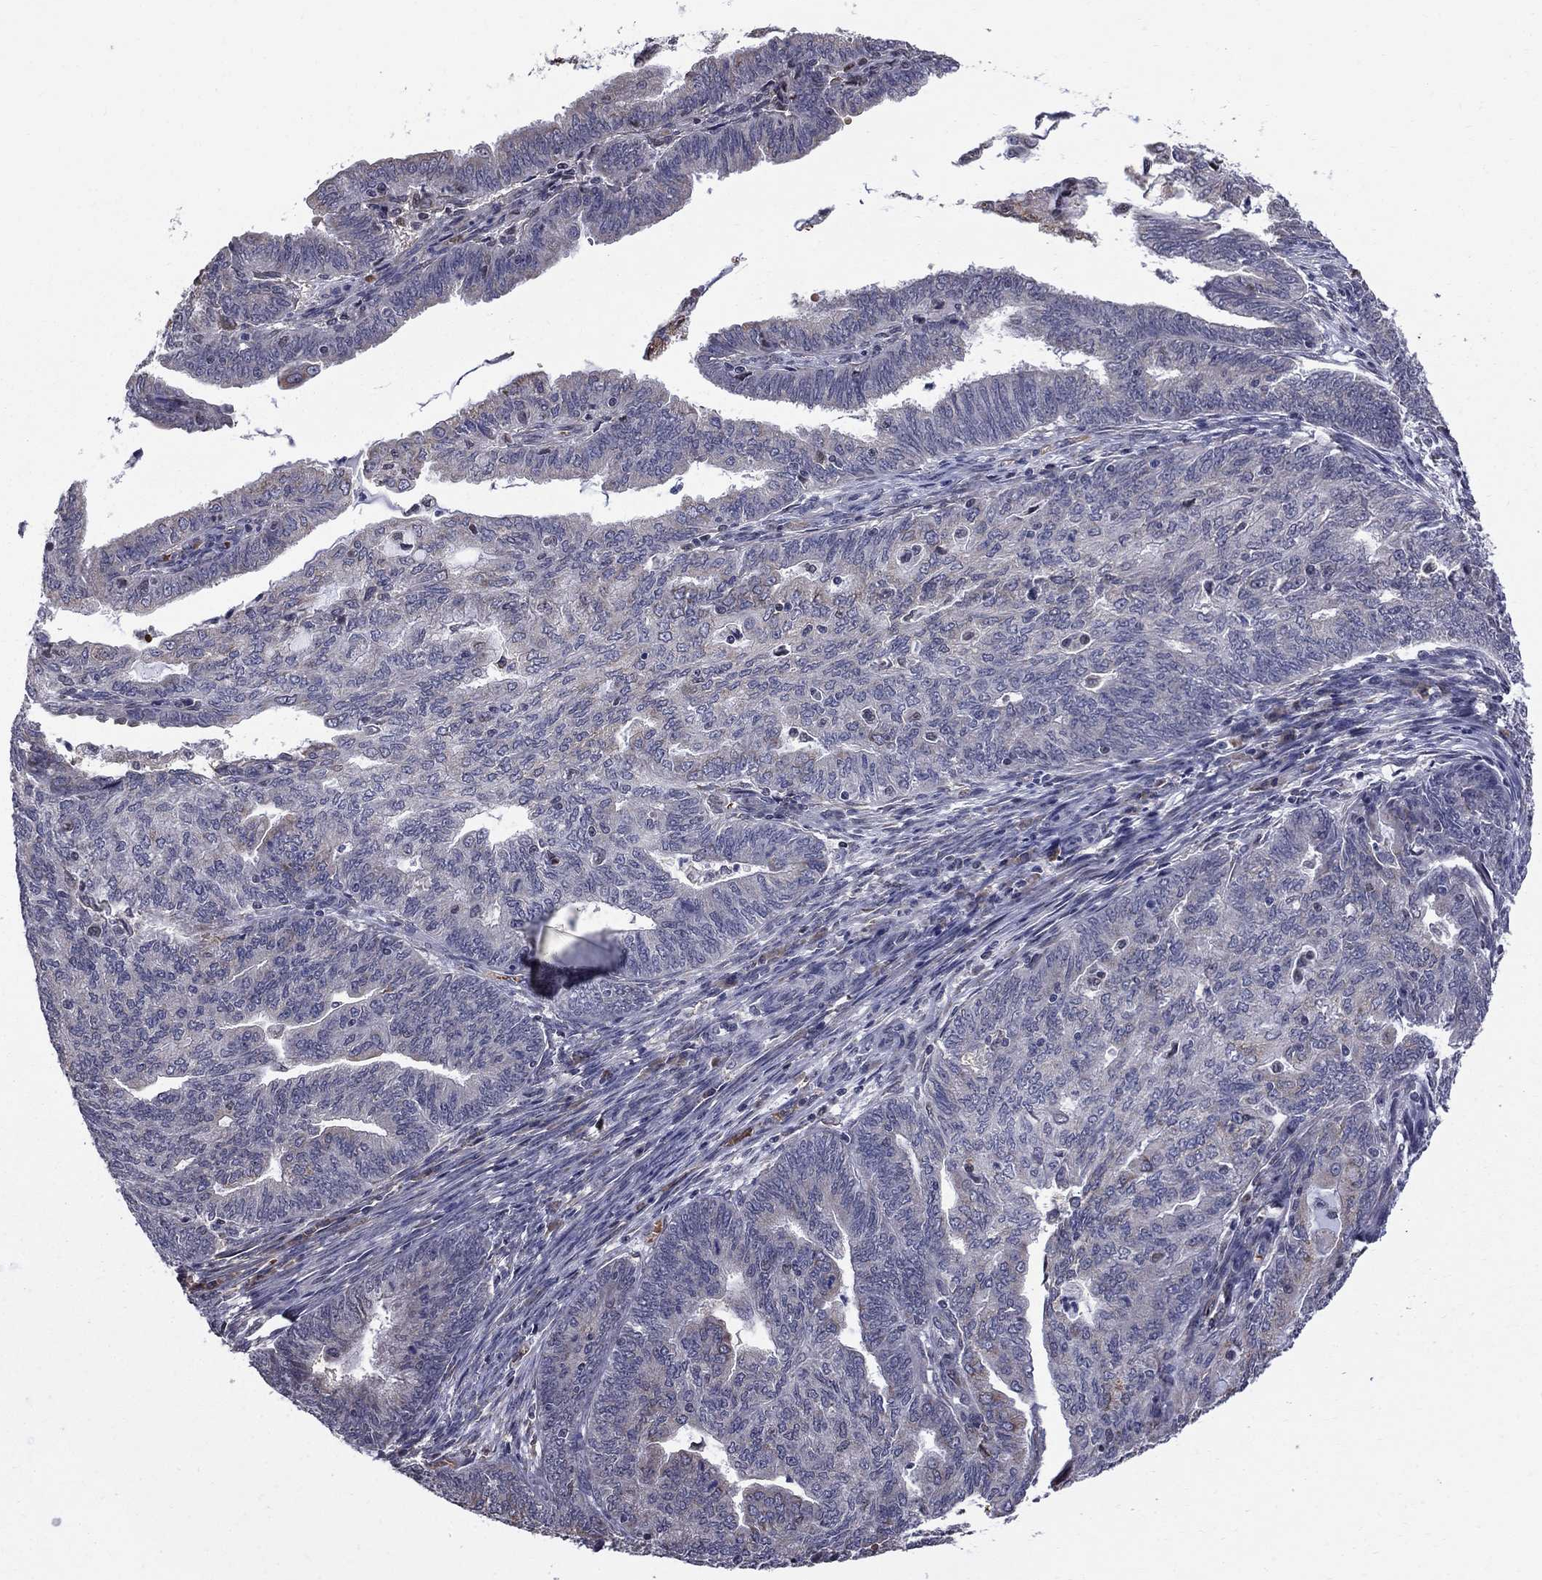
{"staining": {"intensity": "negative", "quantity": "none", "location": "none"}, "tissue": "endometrial cancer", "cell_type": "Tumor cells", "image_type": "cancer", "snomed": [{"axis": "morphology", "description": "Adenocarcinoma, NOS"}, {"axis": "topography", "description": "Endometrium"}], "caption": "This is an IHC photomicrograph of human adenocarcinoma (endometrial). There is no expression in tumor cells.", "gene": "HSPB2", "patient": {"sex": "female", "age": 82}}